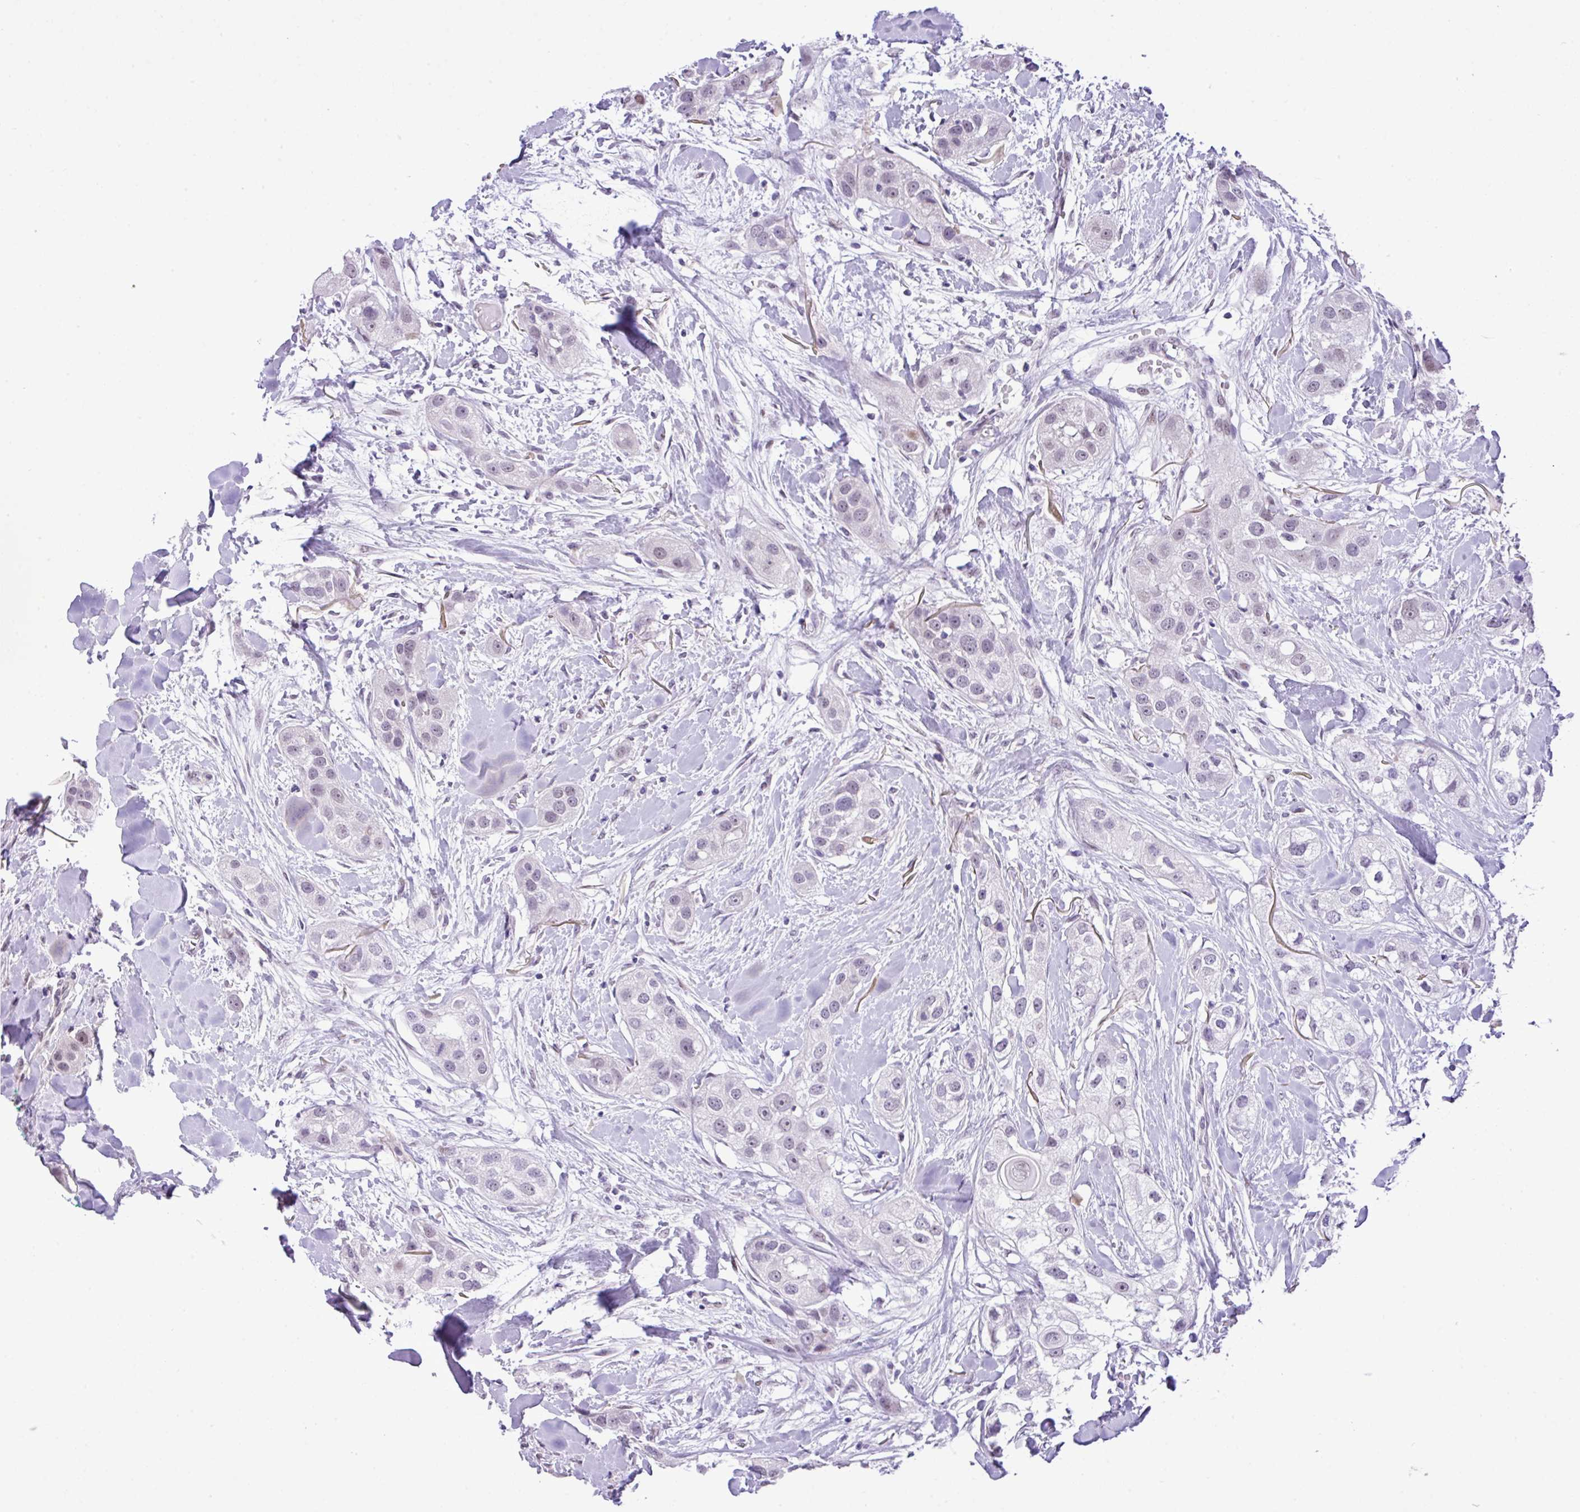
{"staining": {"intensity": "weak", "quantity": "25%-75%", "location": "nuclear"}, "tissue": "head and neck cancer", "cell_type": "Tumor cells", "image_type": "cancer", "snomed": [{"axis": "morphology", "description": "Normal tissue, NOS"}, {"axis": "morphology", "description": "Squamous cell carcinoma, NOS"}, {"axis": "topography", "description": "Skeletal muscle"}, {"axis": "topography", "description": "Head-Neck"}], "caption": "A brown stain highlights weak nuclear positivity of a protein in human head and neck squamous cell carcinoma tumor cells.", "gene": "YLPM1", "patient": {"sex": "male", "age": 51}}